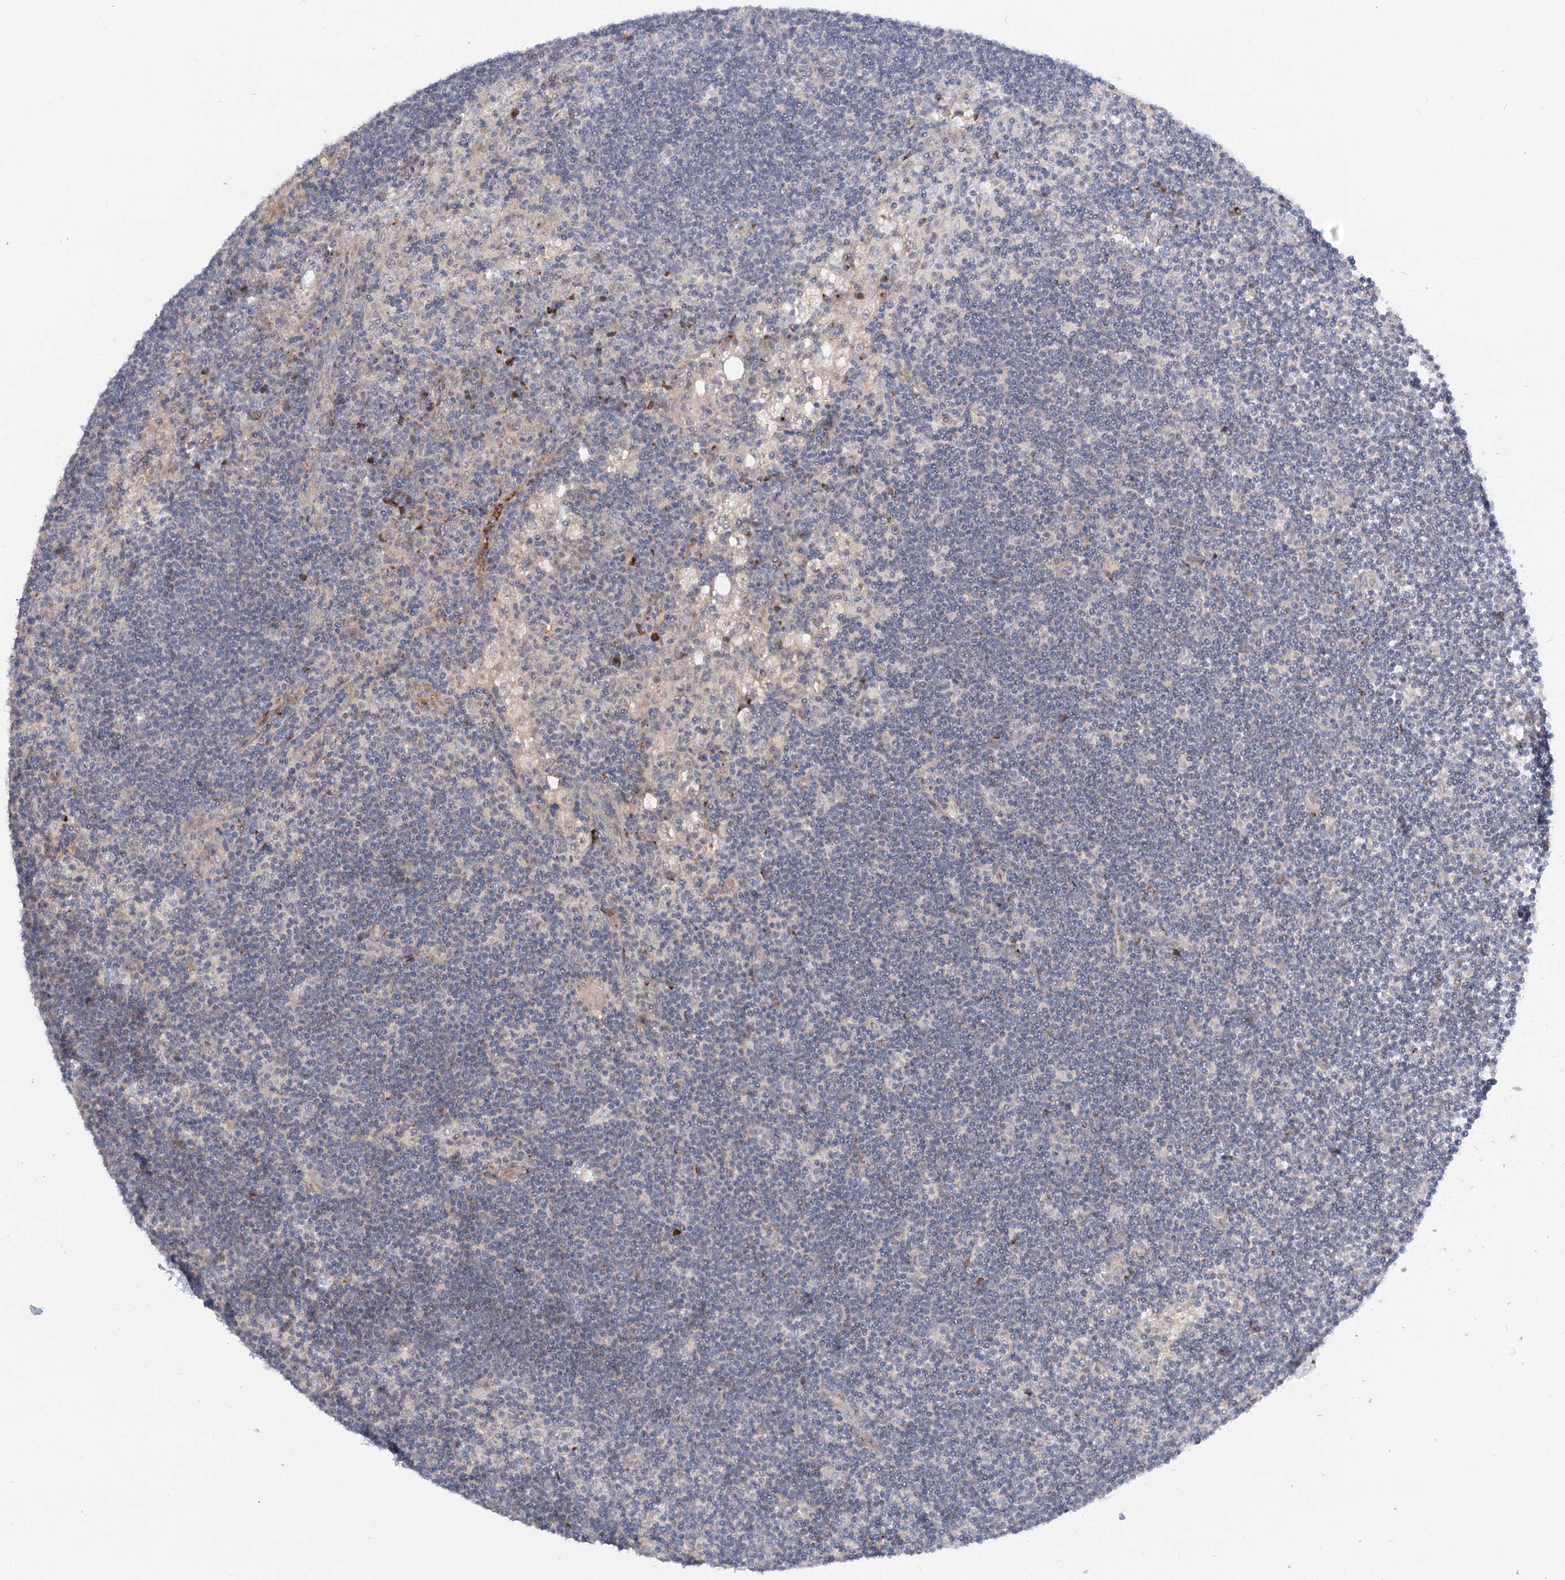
{"staining": {"intensity": "weak", "quantity": "<25%", "location": "cytoplasmic/membranous"}, "tissue": "lymph node", "cell_type": "Germinal center cells", "image_type": "normal", "snomed": [{"axis": "morphology", "description": "Normal tissue, NOS"}, {"axis": "topography", "description": "Lymph node"}], "caption": "An image of human lymph node is negative for staining in germinal center cells. (DAB (3,3'-diaminobenzidine) immunohistochemistry, high magnification).", "gene": "FGF19", "patient": {"sex": "male", "age": 24}}